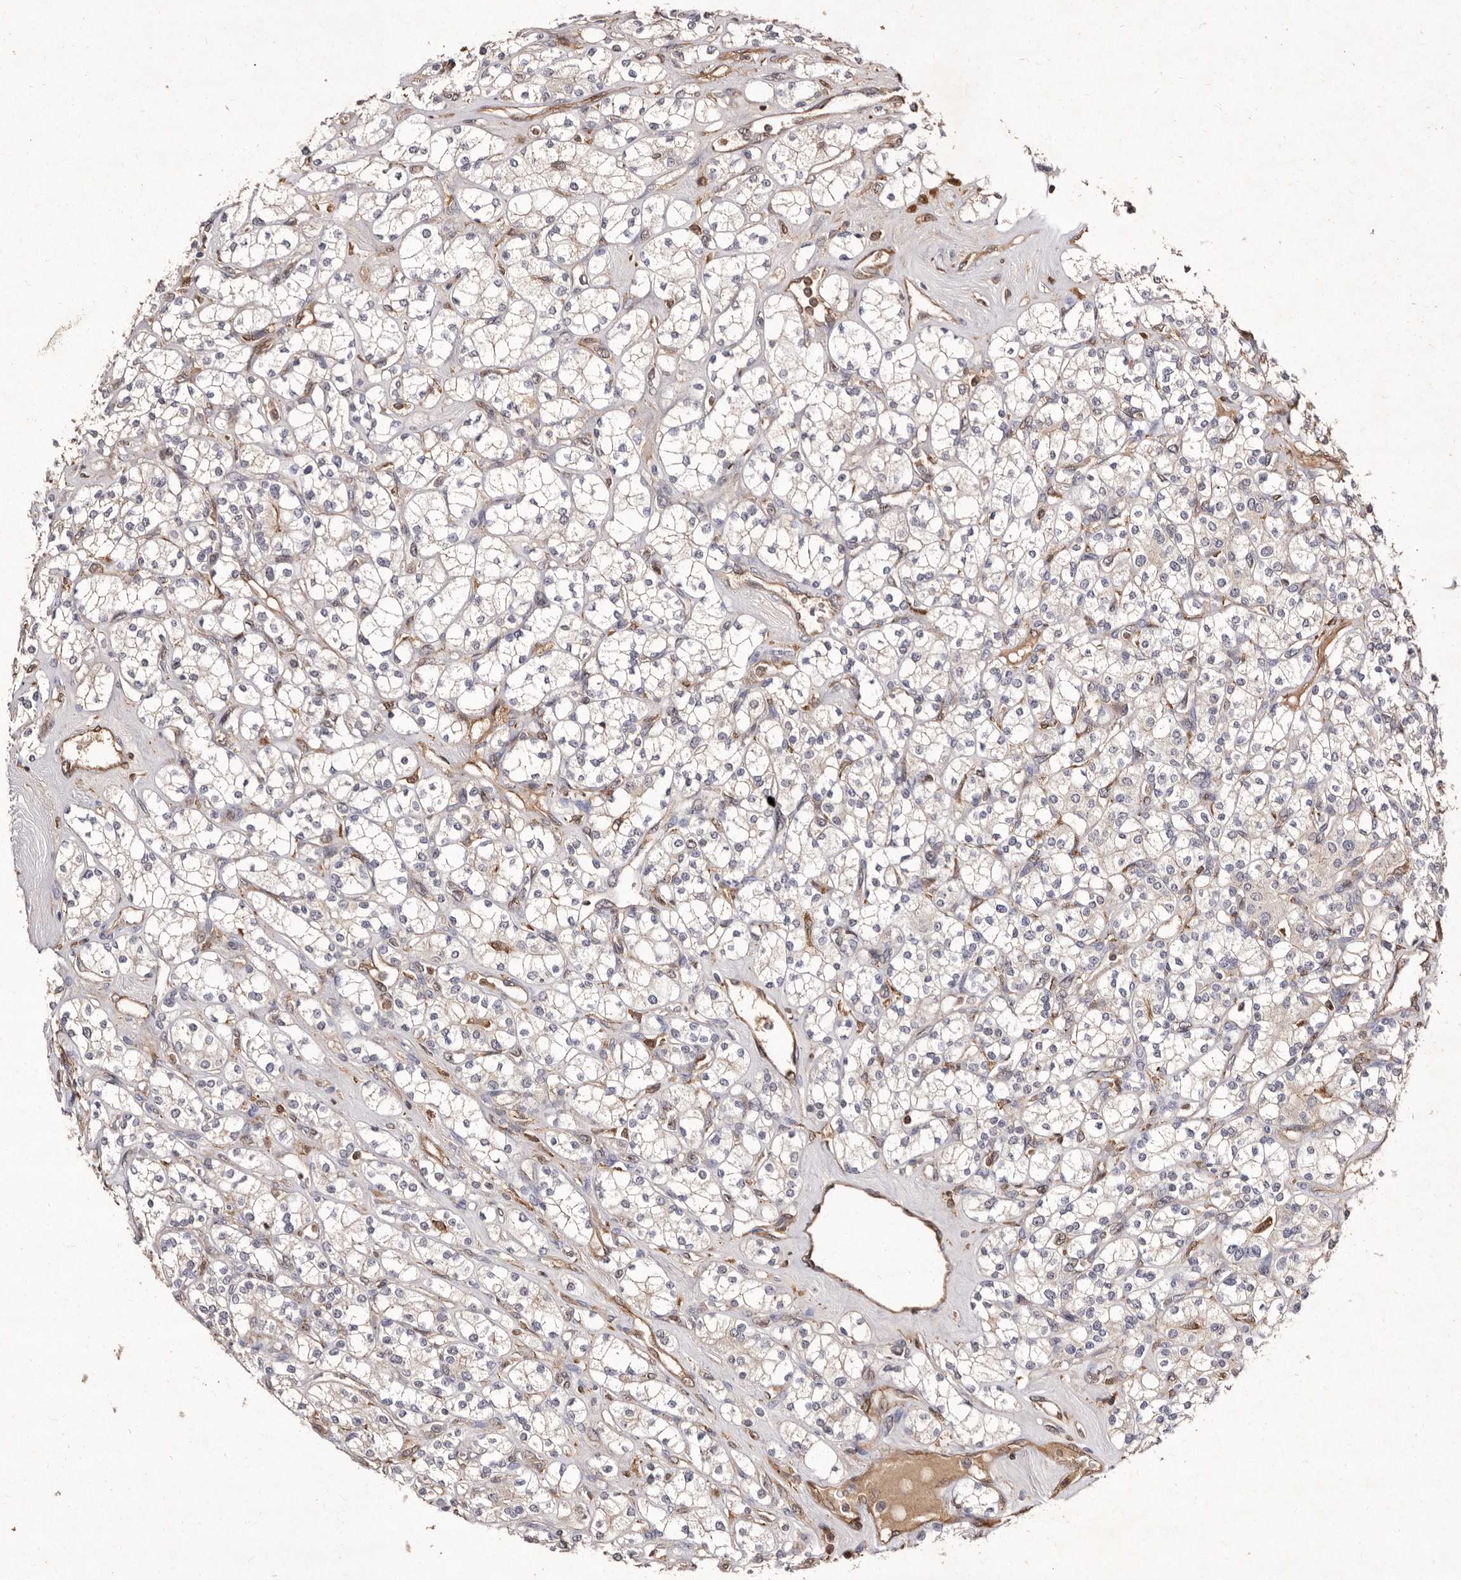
{"staining": {"intensity": "negative", "quantity": "none", "location": "none"}, "tissue": "renal cancer", "cell_type": "Tumor cells", "image_type": "cancer", "snomed": [{"axis": "morphology", "description": "Adenocarcinoma, NOS"}, {"axis": "topography", "description": "Kidney"}], "caption": "Renal cancer stained for a protein using IHC displays no positivity tumor cells.", "gene": "GIMAP4", "patient": {"sex": "male", "age": 77}}